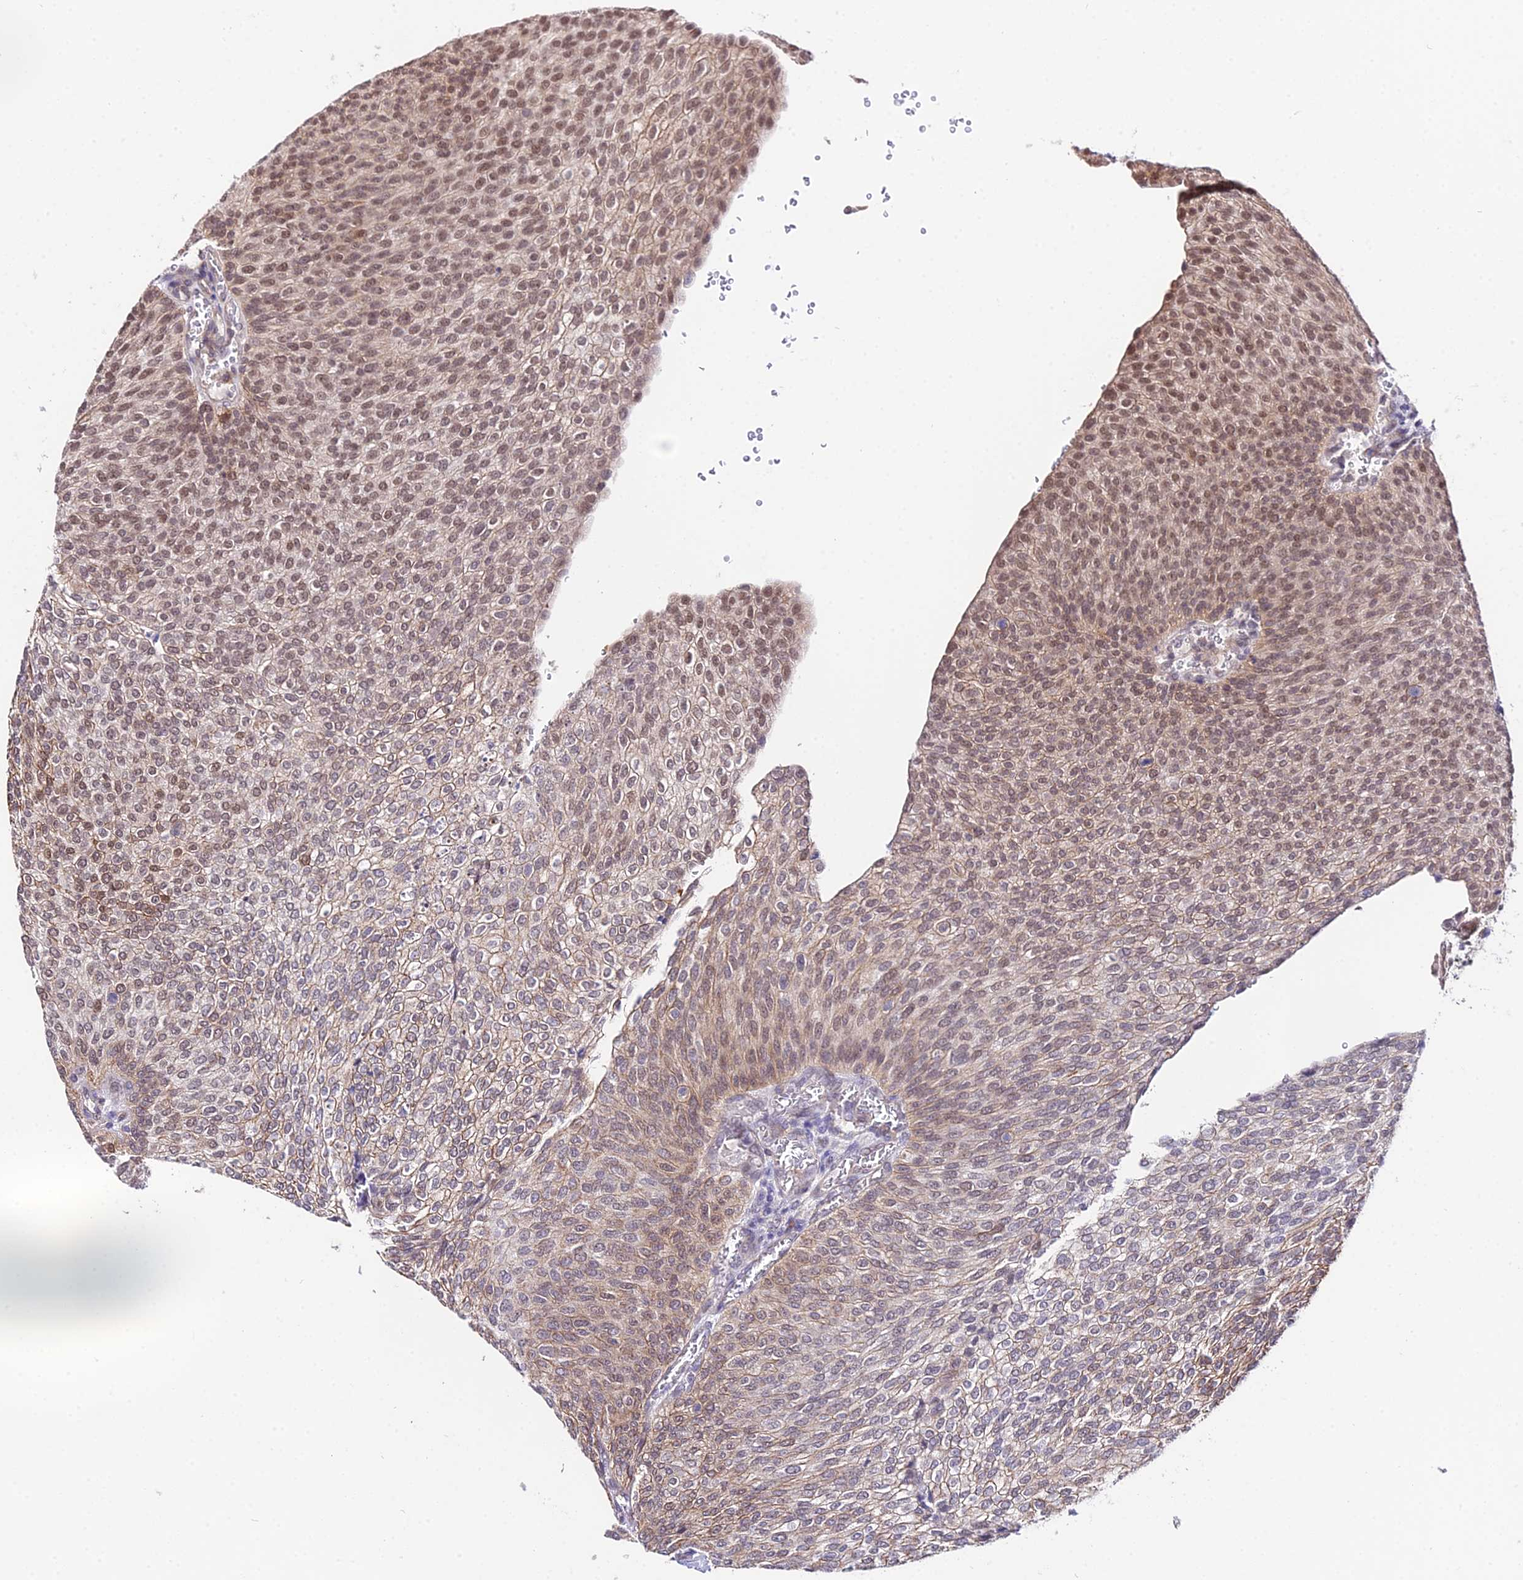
{"staining": {"intensity": "moderate", "quantity": "25%-75%", "location": "nuclear"}, "tissue": "urothelial cancer", "cell_type": "Tumor cells", "image_type": "cancer", "snomed": [{"axis": "morphology", "description": "Urothelial carcinoma, High grade"}, {"axis": "topography", "description": "Urinary bladder"}], "caption": "Immunohistochemical staining of urothelial cancer reveals medium levels of moderate nuclear staining in about 25%-75% of tumor cells.", "gene": "POLR2I", "patient": {"sex": "female", "age": 79}}